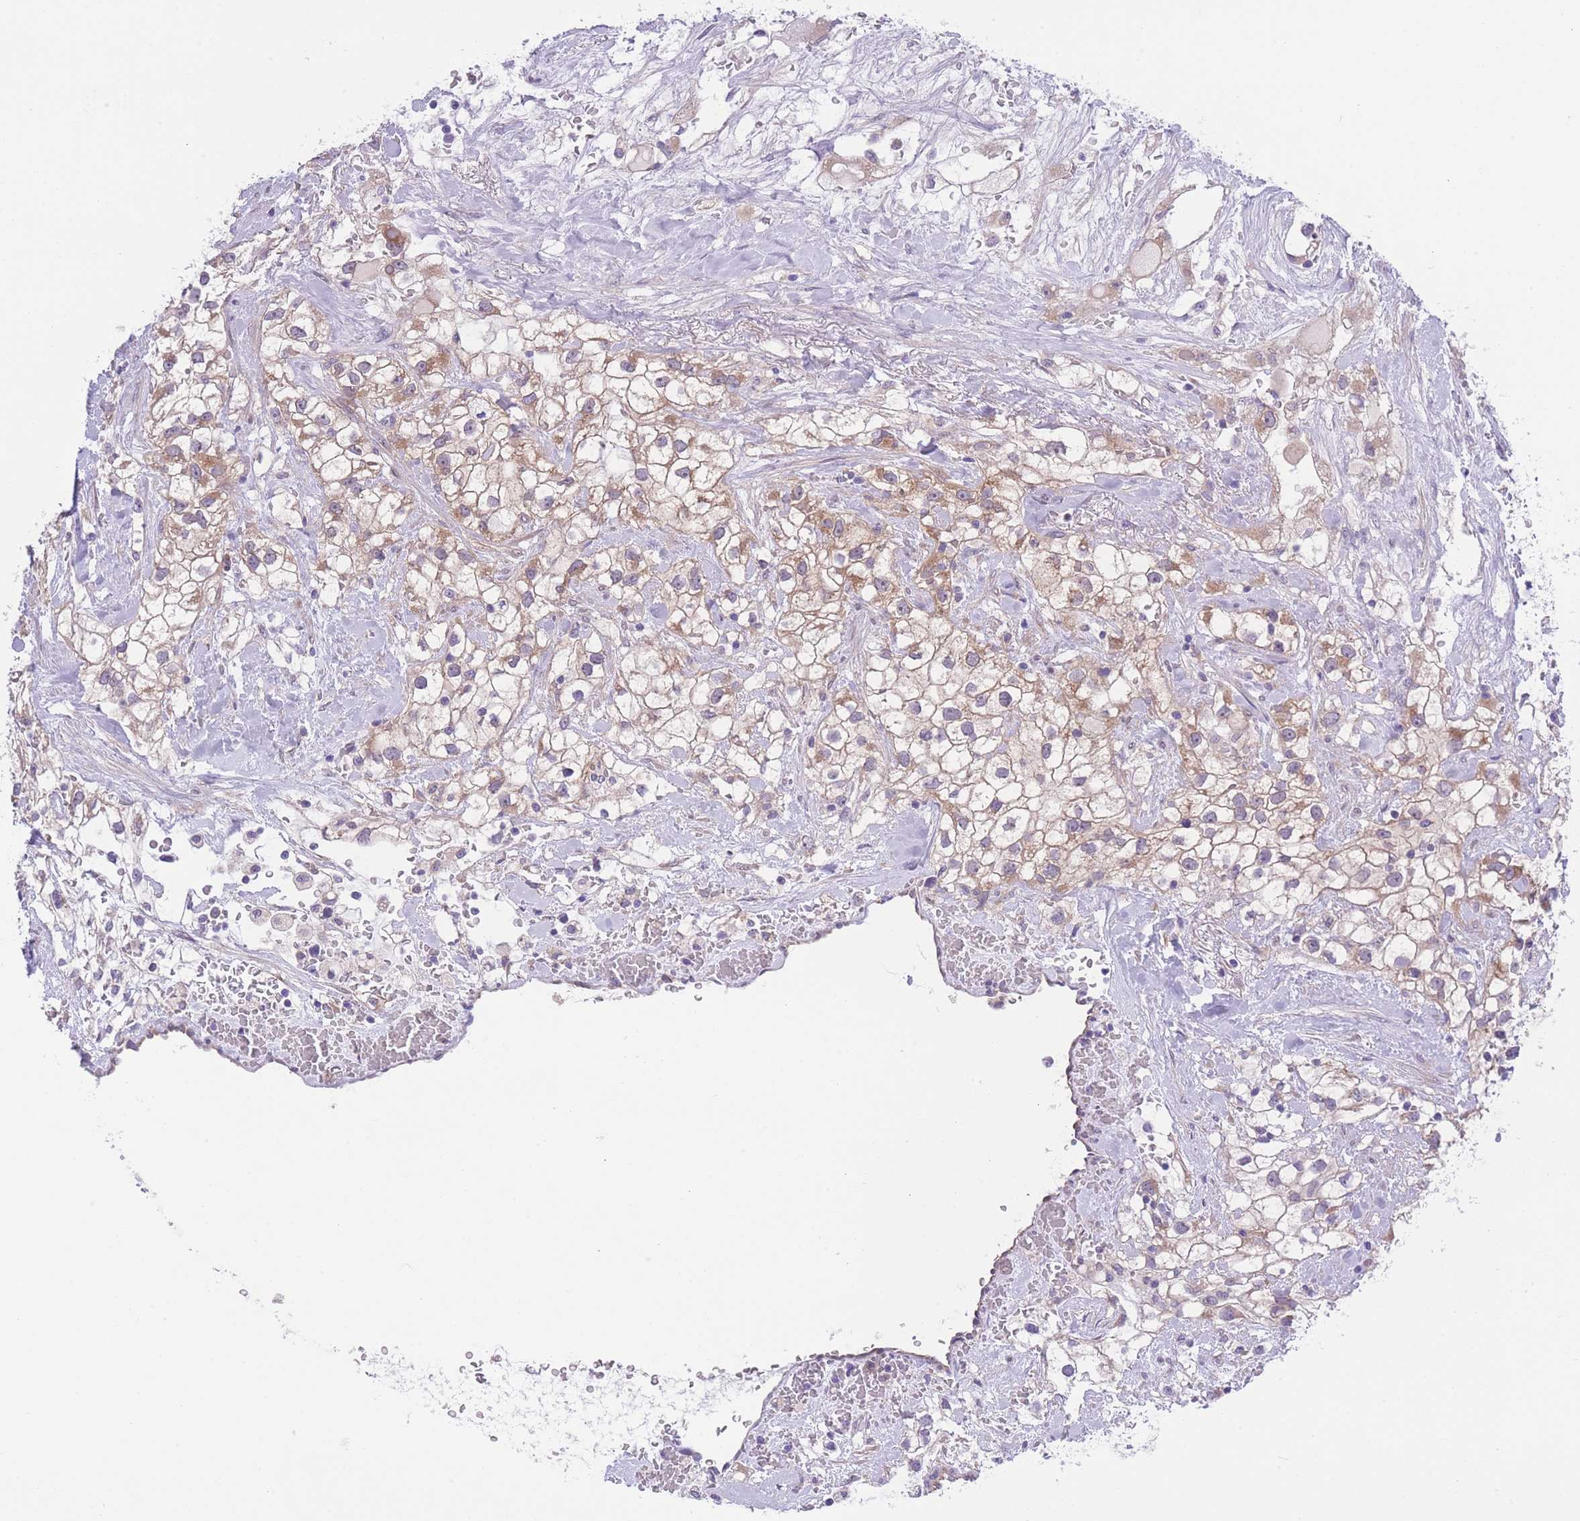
{"staining": {"intensity": "moderate", "quantity": "25%-75%", "location": "cytoplasmic/membranous"}, "tissue": "renal cancer", "cell_type": "Tumor cells", "image_type": "cancer", "snomed": [{"axis": "morphology", "description": "Adenocarcinoma, NOS"}, {"axis": "topography", "description": "Kidney"}], "caption": "This photomicrograph displays IHC staining of renal adenocarcinoma, with medium moderate cytoplasmic/membranous positivity in about 25%-75% of tumor cells.", "gene": "WWOX", "patient": {"sex": "male", "age": 59}}